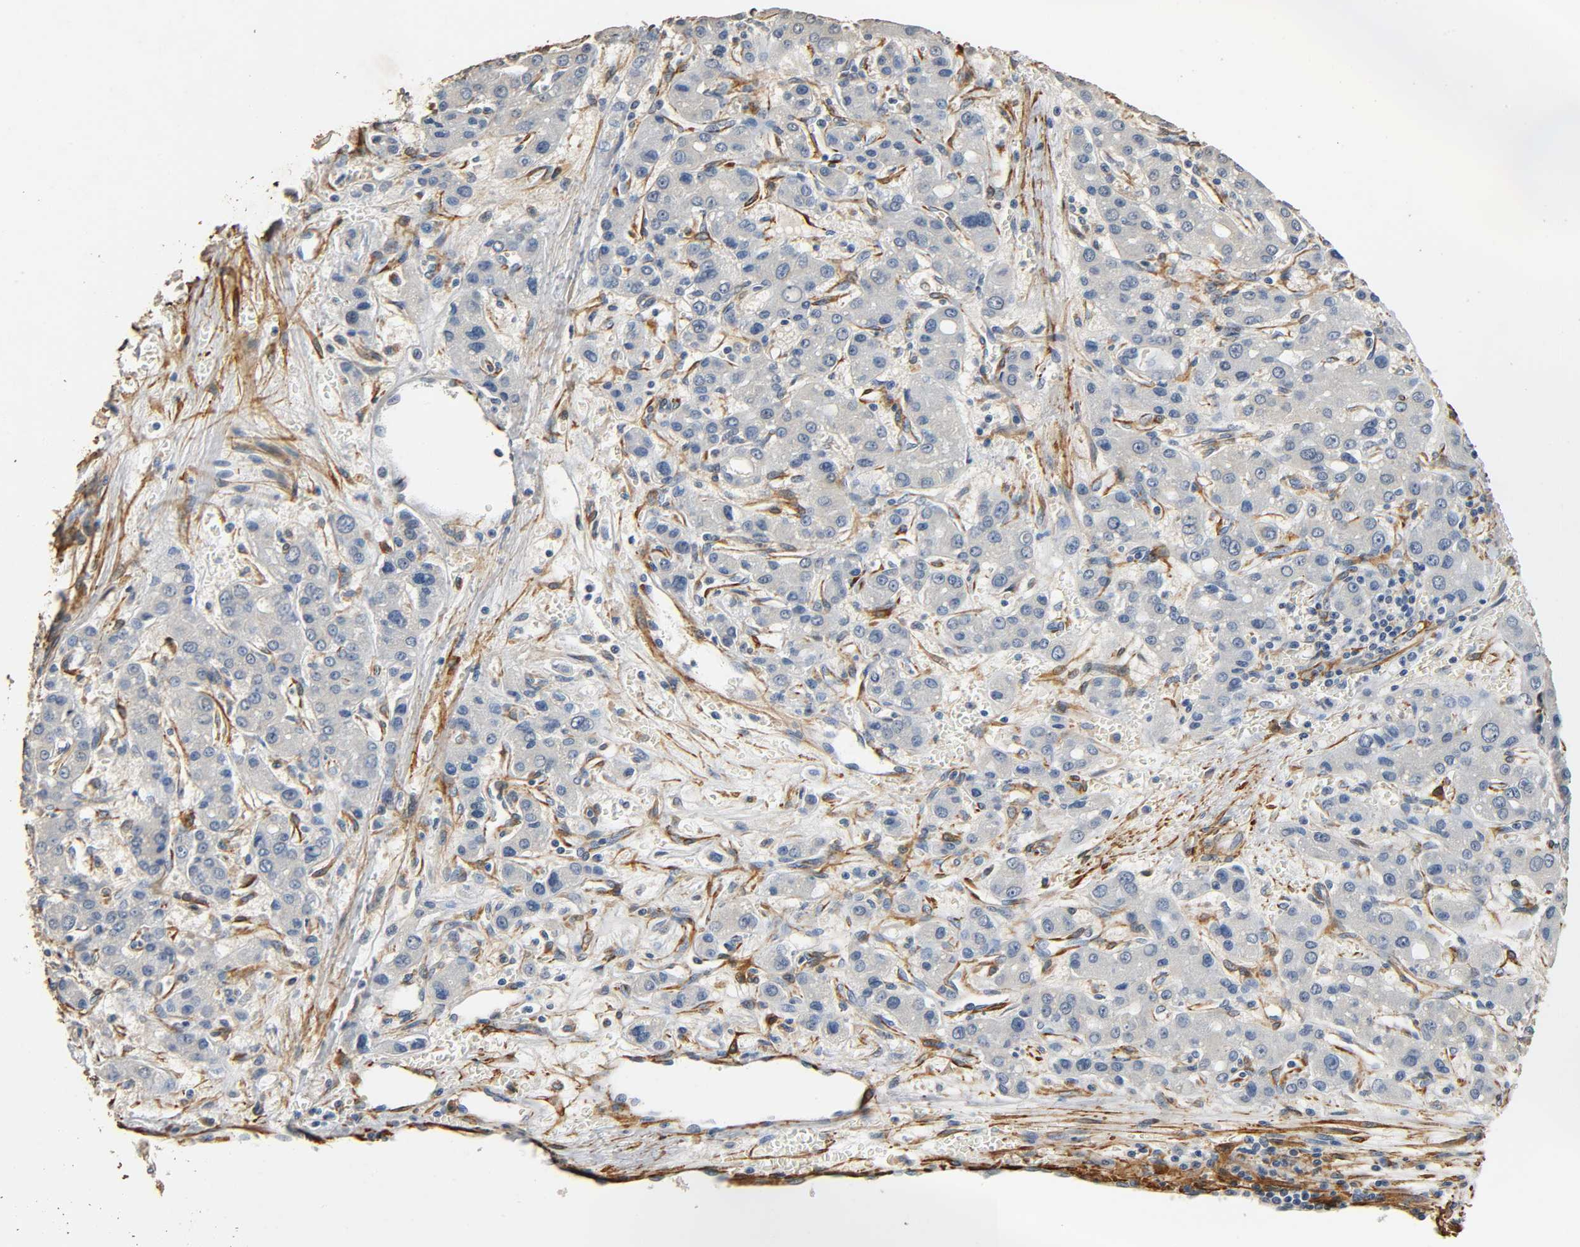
{"staining": {"intensity": "weak", "quantity": "<25%", "location": "cytoplasmic/membranous"}, "tissue": "liver cancer", "cell_type": "Tumor cells", "image_type": "cancer", "snomed": [{"axis": "morphology", "description": "Carcinoma, Hepatocellular, NOS"}, {"axis": "topography", "description": "Liver"}], "caption": "Tumor cells show no significant staining in liver cancer.", "gene": "GSTA3", "patient": {"sex": "male", "age": 55}}